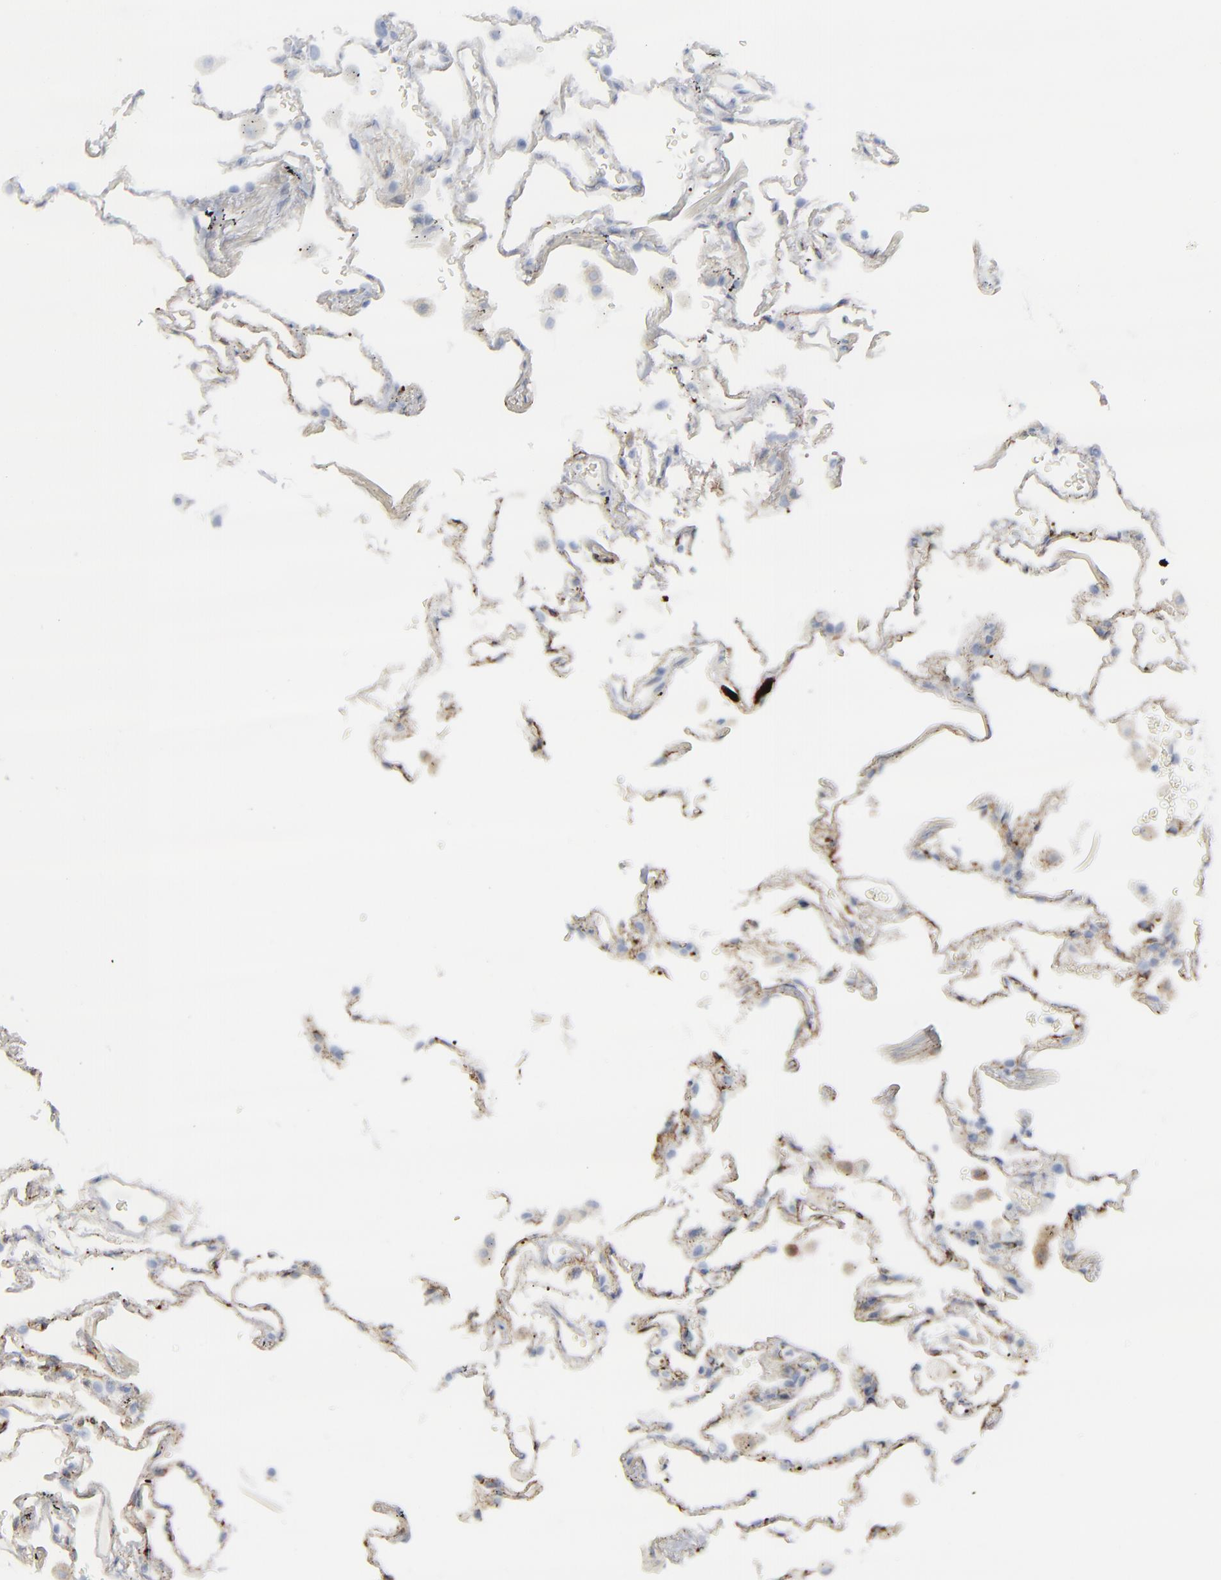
{"staining": {"intensity": "weak", "quantity": "25%-75%", "location": "cytoplasmic/membranous"}, "tissue": "lung", "cell_type": "Alveolar cells", "image_type": "normal", "snomed": [{"axis": "morphology", "description": "Normal tissue, NOS"}, {"axis": "morphology", "description": "Inflammation, NOS"}, {"axis": "topography", "description": "Lung"}], "caption": "Immunohistochemistry image of normal lung stained for a protein (brown), which exhibits low levels of weak cytoplasmic/membranous positivity in approximately 25%-75% of alveolar cells.", "gene": "SPARC", "patient": {"sex": "male", "age": 69}}